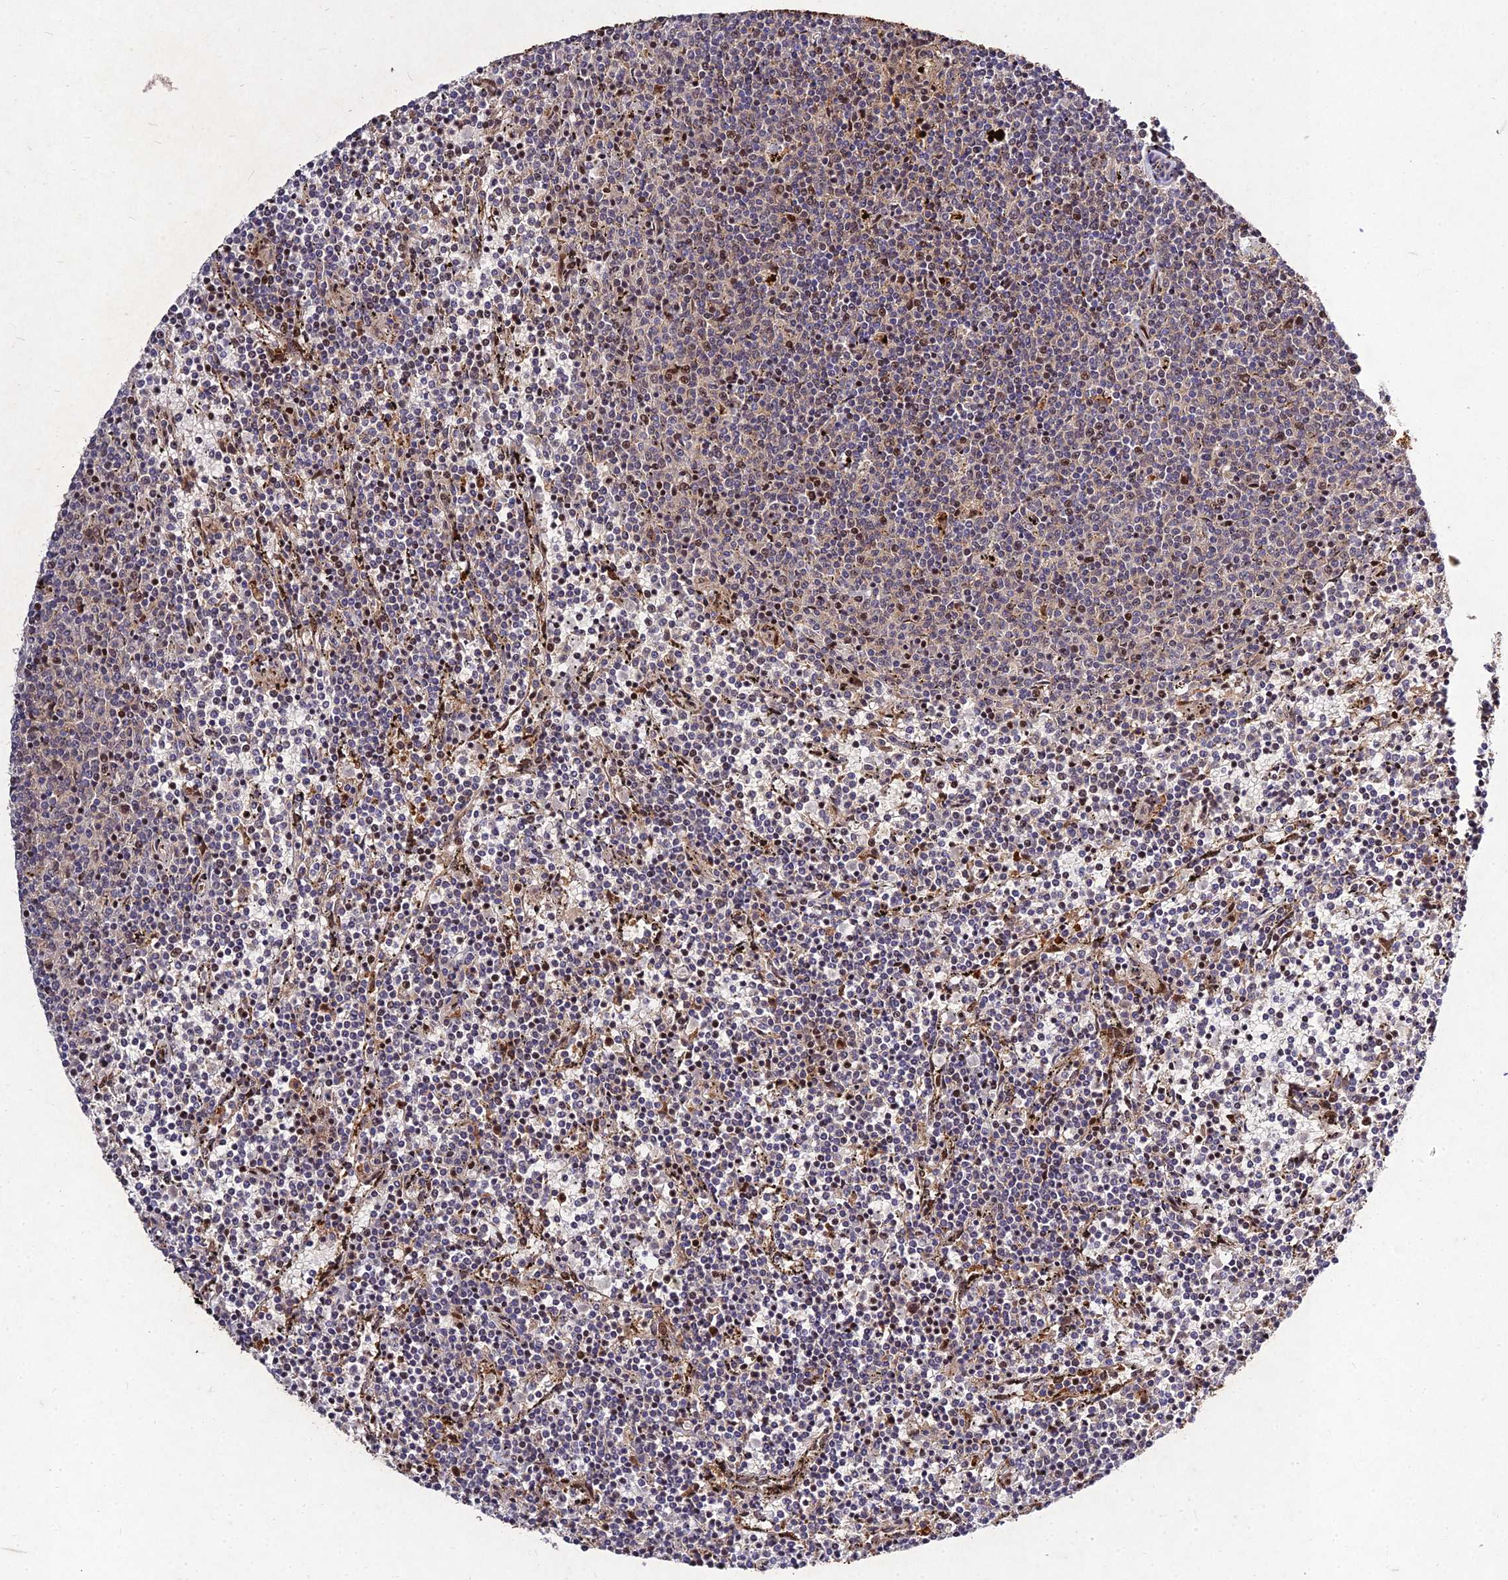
{"staining": {"intensity": "negative", "quantity": "none", "location": "none"}, "tissue": "lymphoma", "cell_type": "Tumor cells", "image_type": "cancer", "snomed": [{"axis": "morphology", "description": "Malignant lymphoma, non-Hodgkin's type, Low grade"}, {"axis": "topography", "description": "Spleen"}], "caption": "Tumor cells show no significant staining in lymphoma. Brightfield microscopy of immunohistochemistry stained with DAB (brown) and hematoxylin (blue), captured at high magnification.", "gene": "MKKS", "patient": {"sex": "female", "age": 50}}